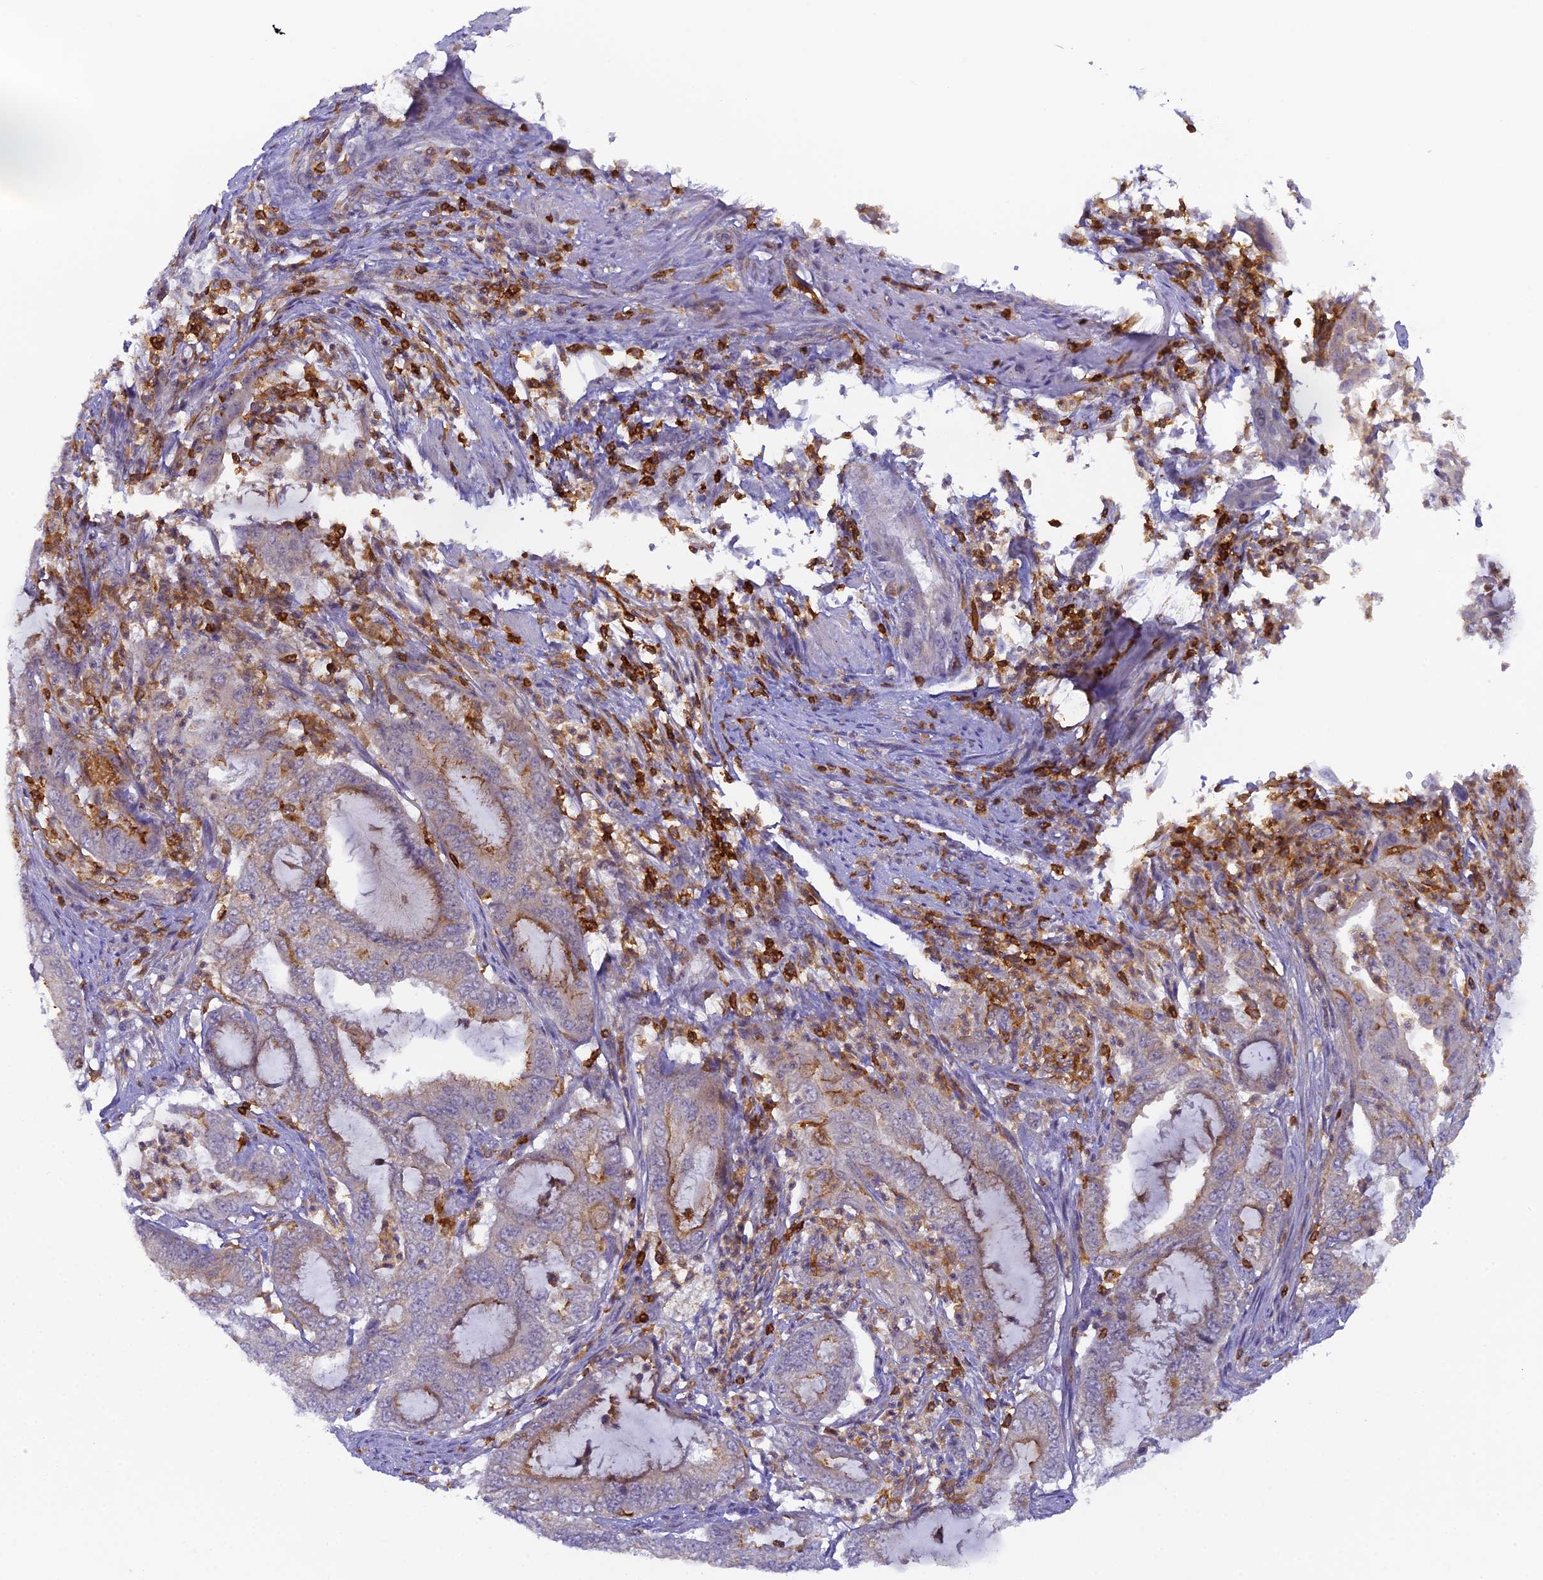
{"staining": {"intensity": "moderate", "quantity": "<25%", "location": "cytoplasmic/membranous"}, "tissue": "endometrial cancer", "cell_type": "Tumor cells", "image_type": "cancer", "snomed": [{"axis": "morphology", "description": "Adenocarcinoma, NOS"}, {"axis": "topography", "description": "Endometrium"}], "caption": "Protein expression by immunohistochemistry displays moderate cytoplasmic/membranous positivity in approximately <25% of tumor cells in endometrial adenocarcinoma.", "gene": "FYB1", "patient": {"sex": "female", "age": 51}}